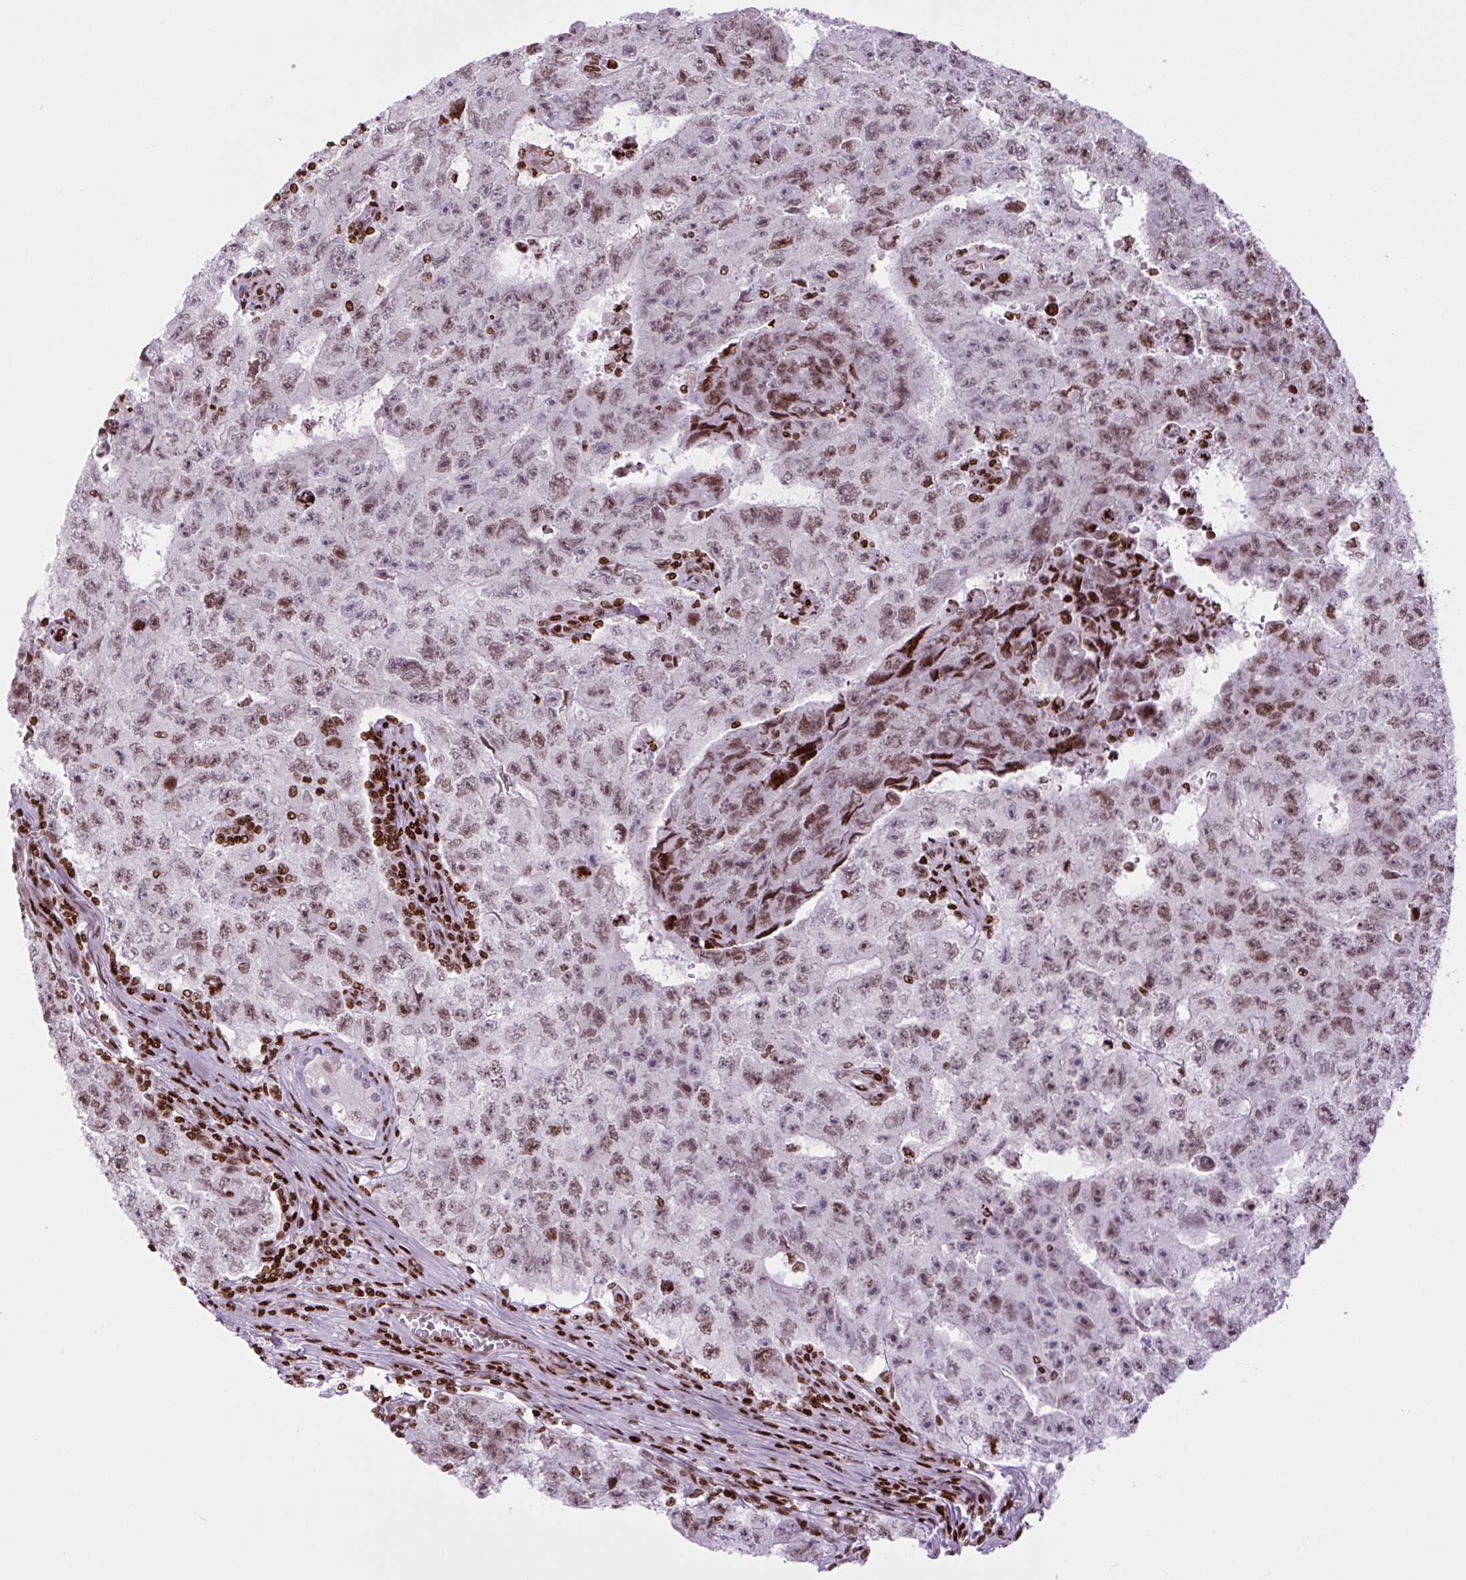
{"staining": {"intensity": "moderate", "quantity": ">75%", "location": "nuclear"}, "tissue": "testis cancer", "cell_type": "Tumor cells", "image_type": "cancer", "snomed": [{"axis": "morphology", "description": "Carcinoma, Embryonal, NOS"}, {"axis": "topography", "description": "Testis"}], "caption": "Immunohistochemistry image of human testis cancer (embryonal carcinoma) stained for a protein (brown), which demonstrates medium levels of moderate nuclear staining in about >75% of tumor cells.", "gene": "H1-3", "patient": {"sex": "male", "age": 17}}